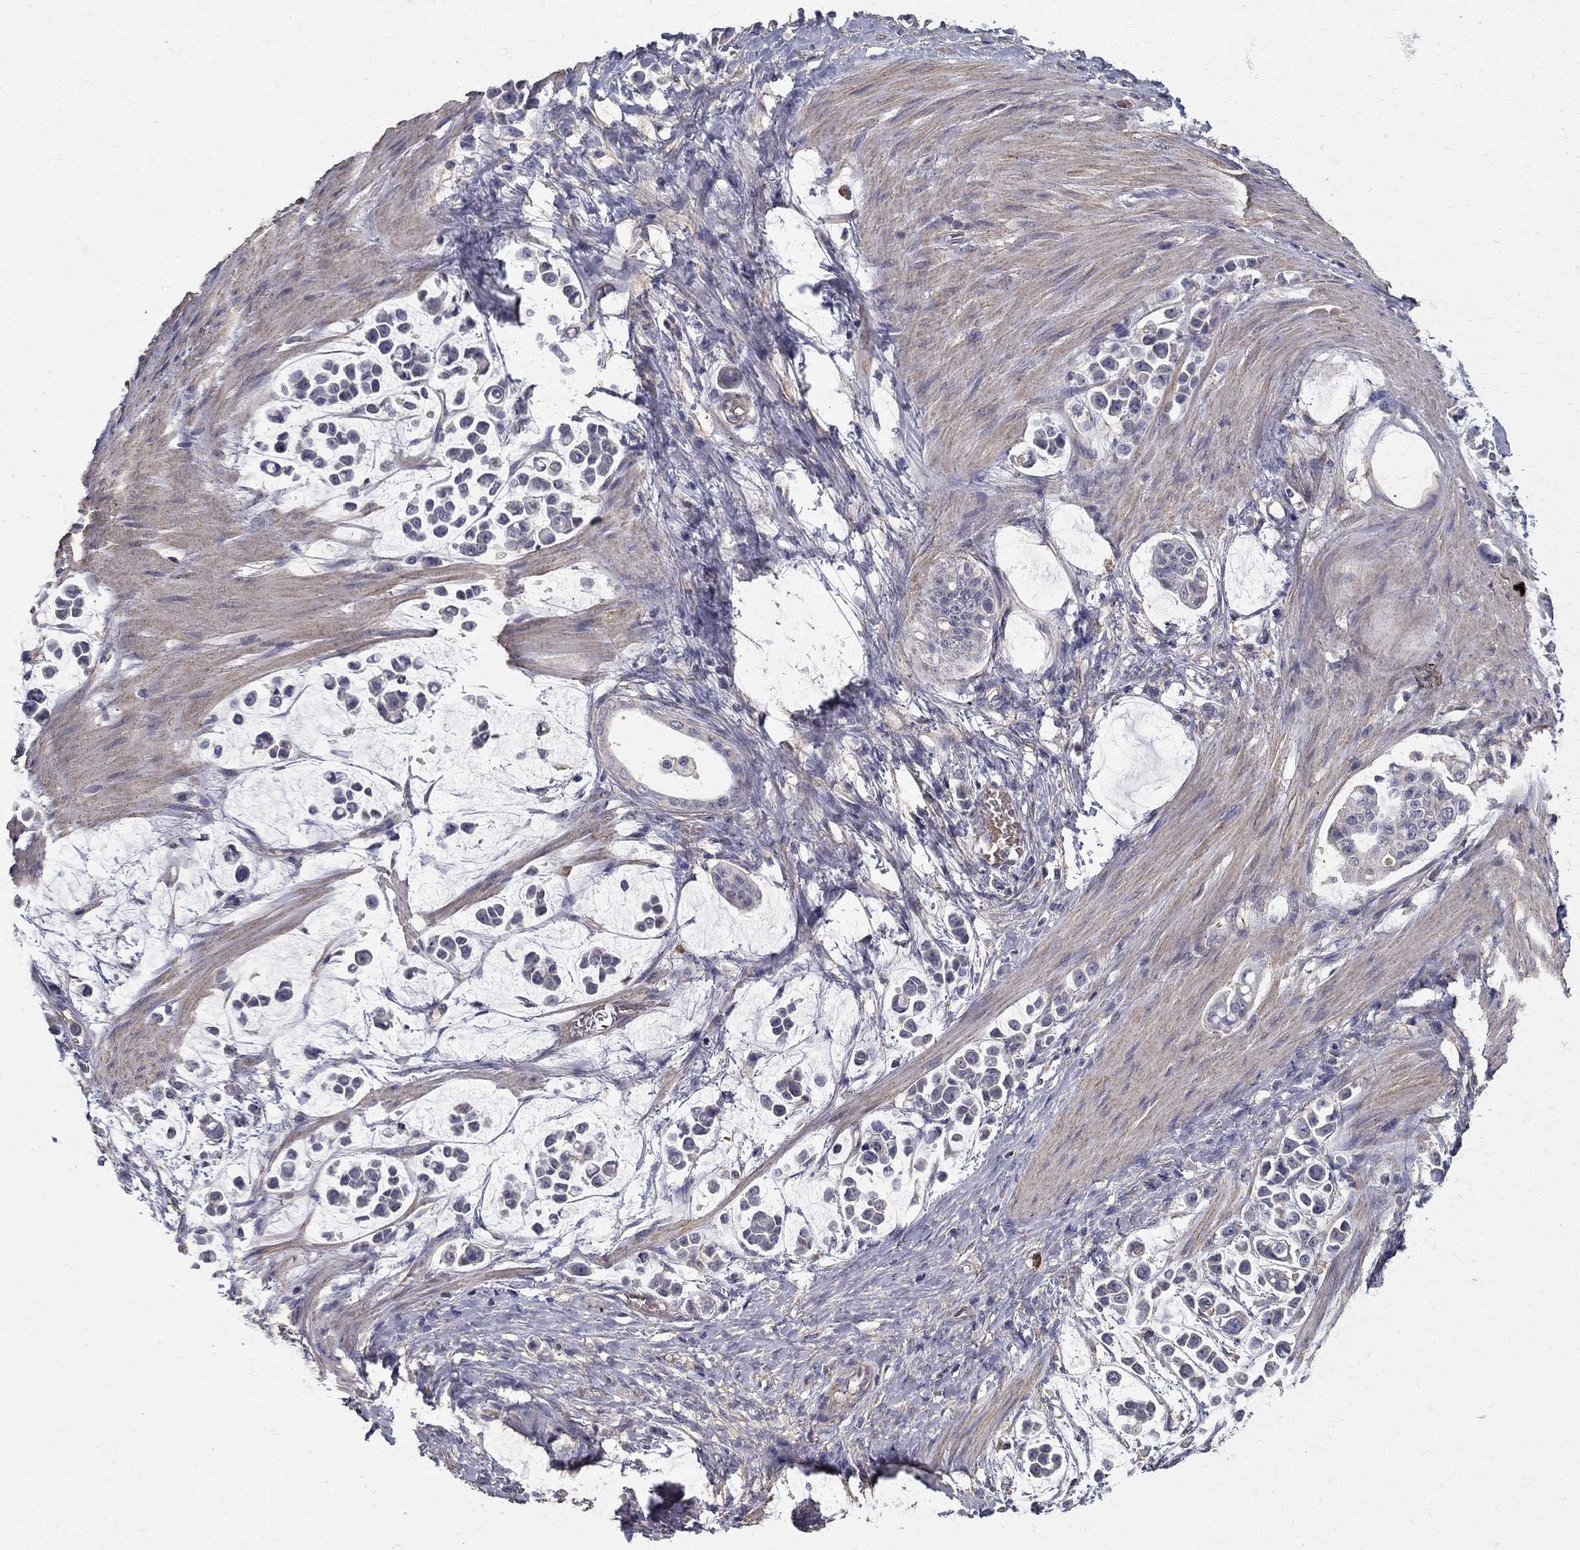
{"staining": {"intensity": "negative", "quantity": "none", "location": "none"}, "tissue": "stomach cancer", "cell_type": "Tumor cells", "image_type": "cancer", "snomed": [{"axis": "morphology", "description": "Adenocarcinoma, NOS"}, {"axis": "topography", "description": "Stomach"}], "caption": "Immunohistochemical staining of stomach cancer shows no significant positivity in tumor cells.", "gene": "MPP2", "patient": {"sex": "male", "age": 82}}